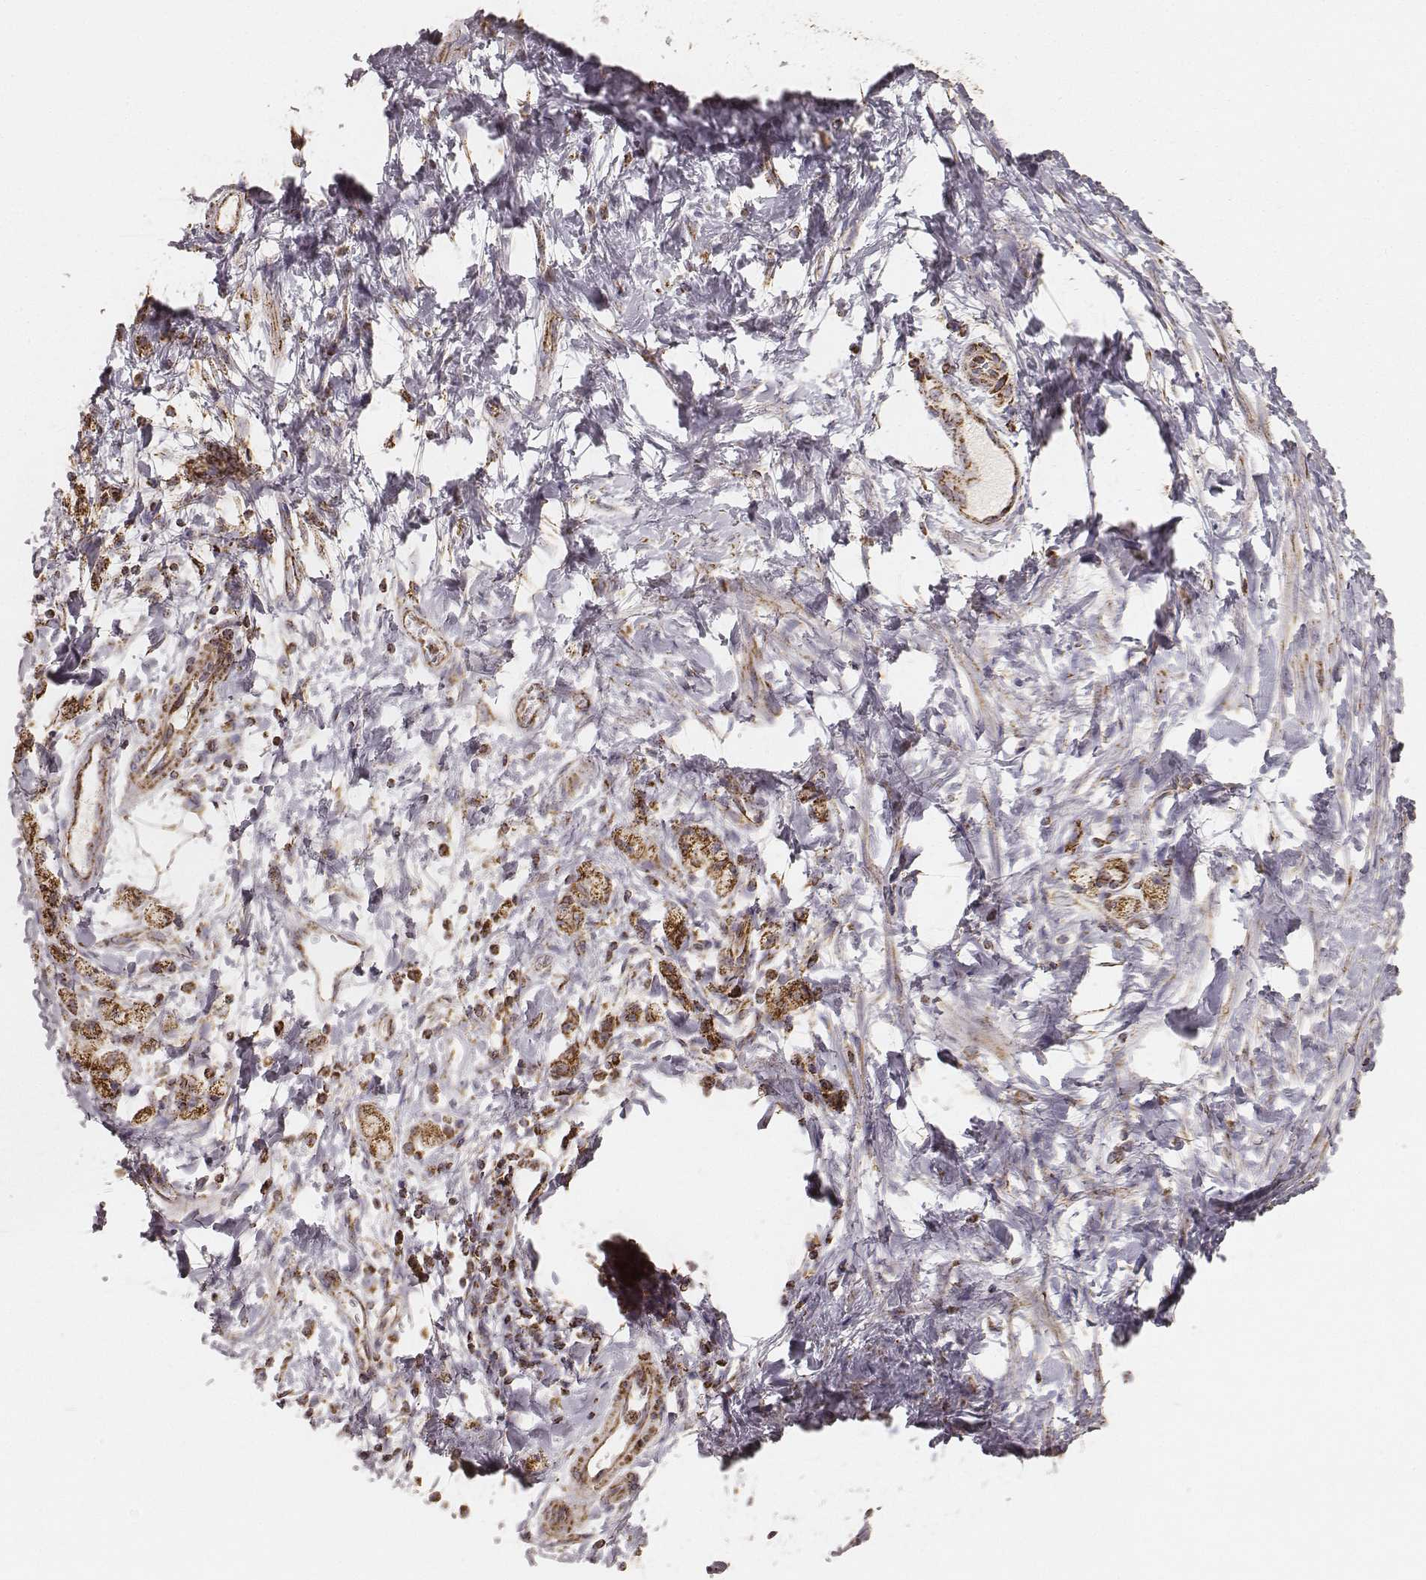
{"staining": {"intensity": "strong", "quantity": ">75%", "location": "cytoplasmic/membranous"}, "tissue": "stomach cancer", "cell_type": "Tumor cells", "image_type": "cancer", "snomed": [{"axis": "morphology", "description": "Adenocarcinoma, NOS"}, {"axis": "topography", "description": "Stomach"}], "caption": "Protein analysis of stomach adenocarcinoma tissue shows strong cytoplasmic/membranous staining in approximately >75% of tumor cells.", "gene": "CS", "patient": {"sex": "male", "age": 58}}